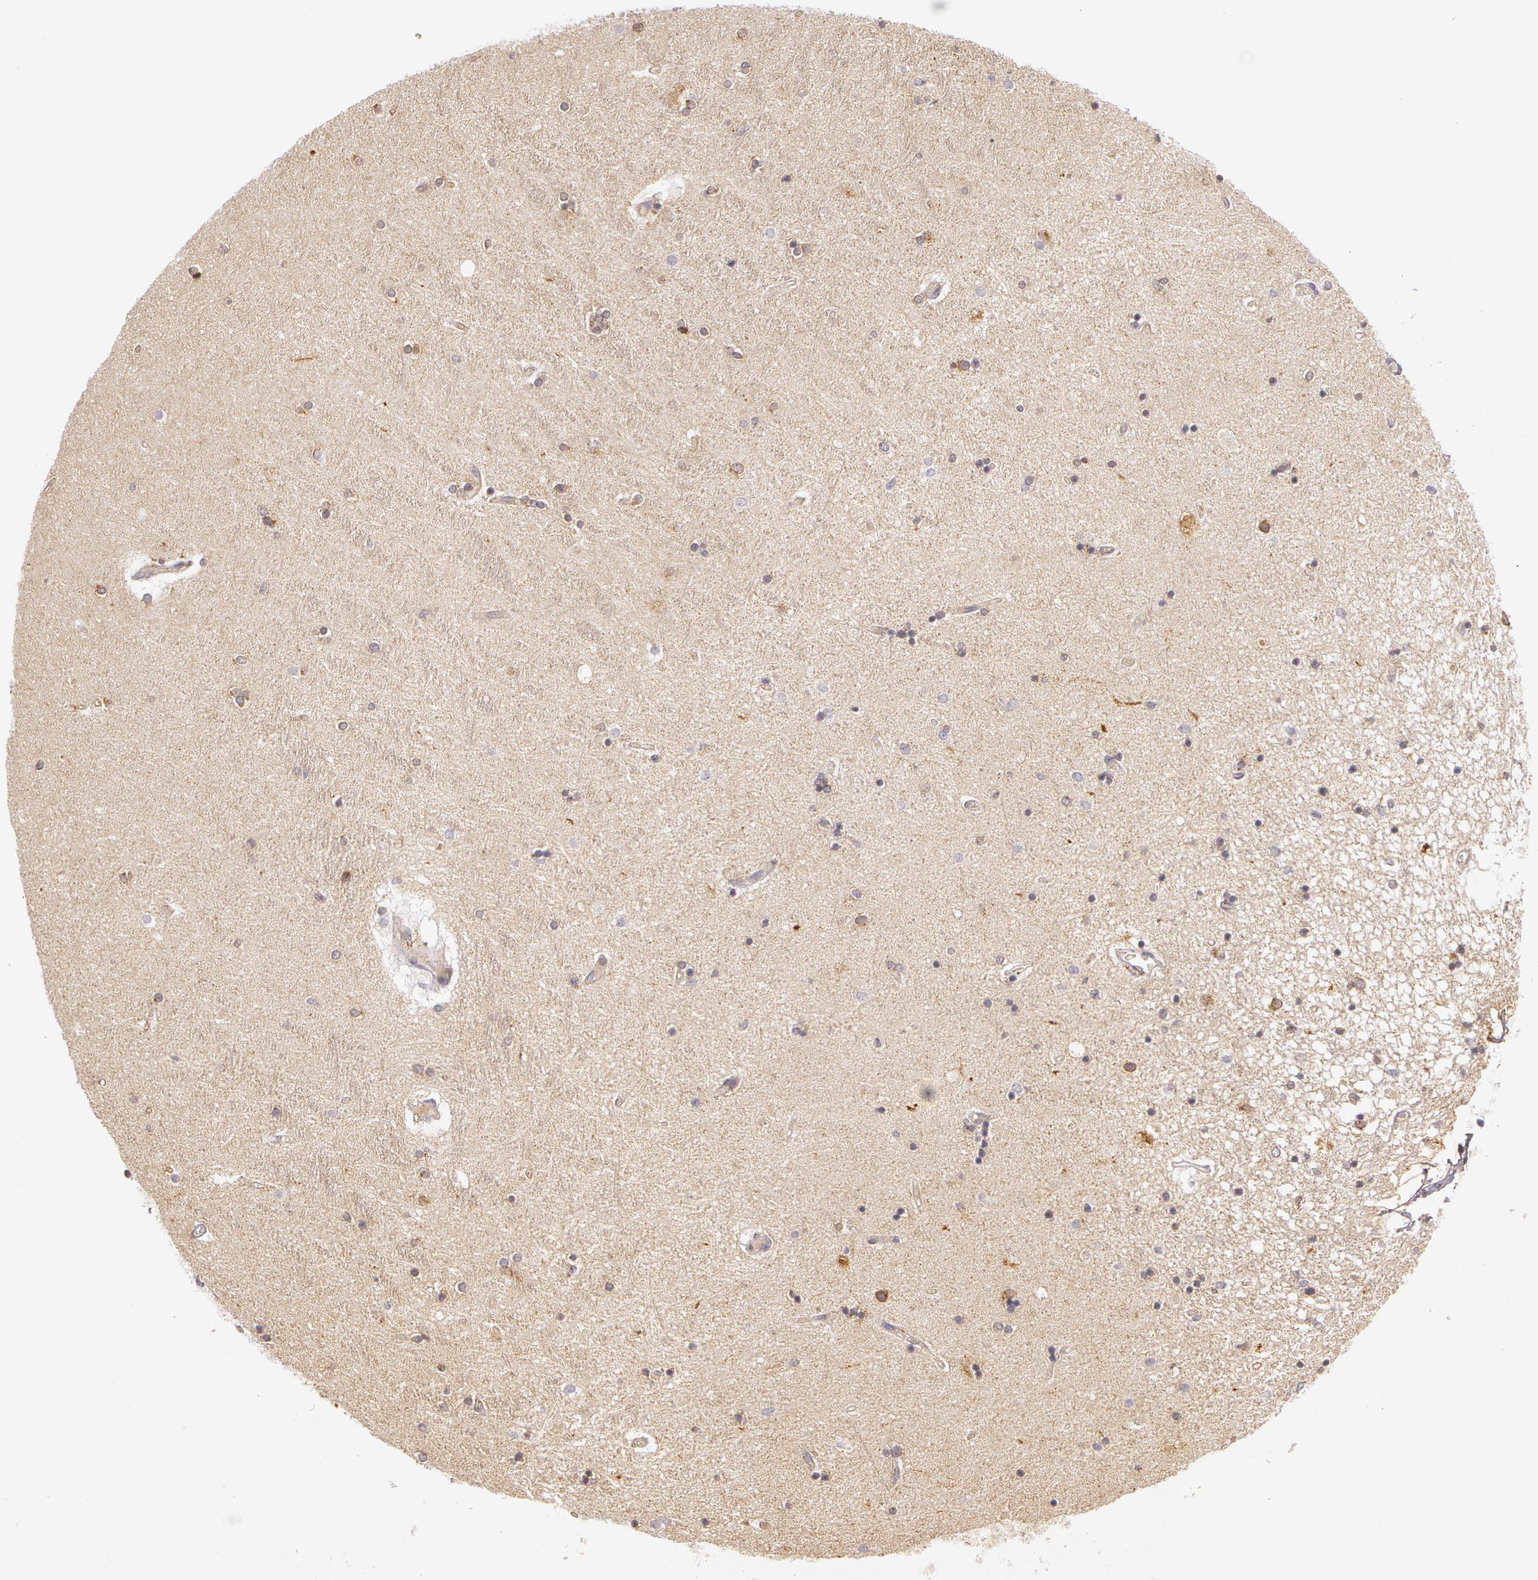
{"staining": {"intensity": "negative", "quantity": "none", "location": "none"}, "tissue": "hippocampus", "cell_type": "Glial cells", "image_type": "normal", "snomed": [{"axis": "morphology", "description": "Normal tissue, NOS"}, {"axis": "topography", "description": "Hippocampus"}], "caption": "High magnification brightfield microscopy of normal hippocampus stained with DAB (brown) and counterstained with hematoxylin (blue): glial cells show no significant positivity. (Brightfield microscopy of DAB immunohistochemistry at high magnification).", "gene": "APP", "patient": {"sex": "female", "age": 54}}